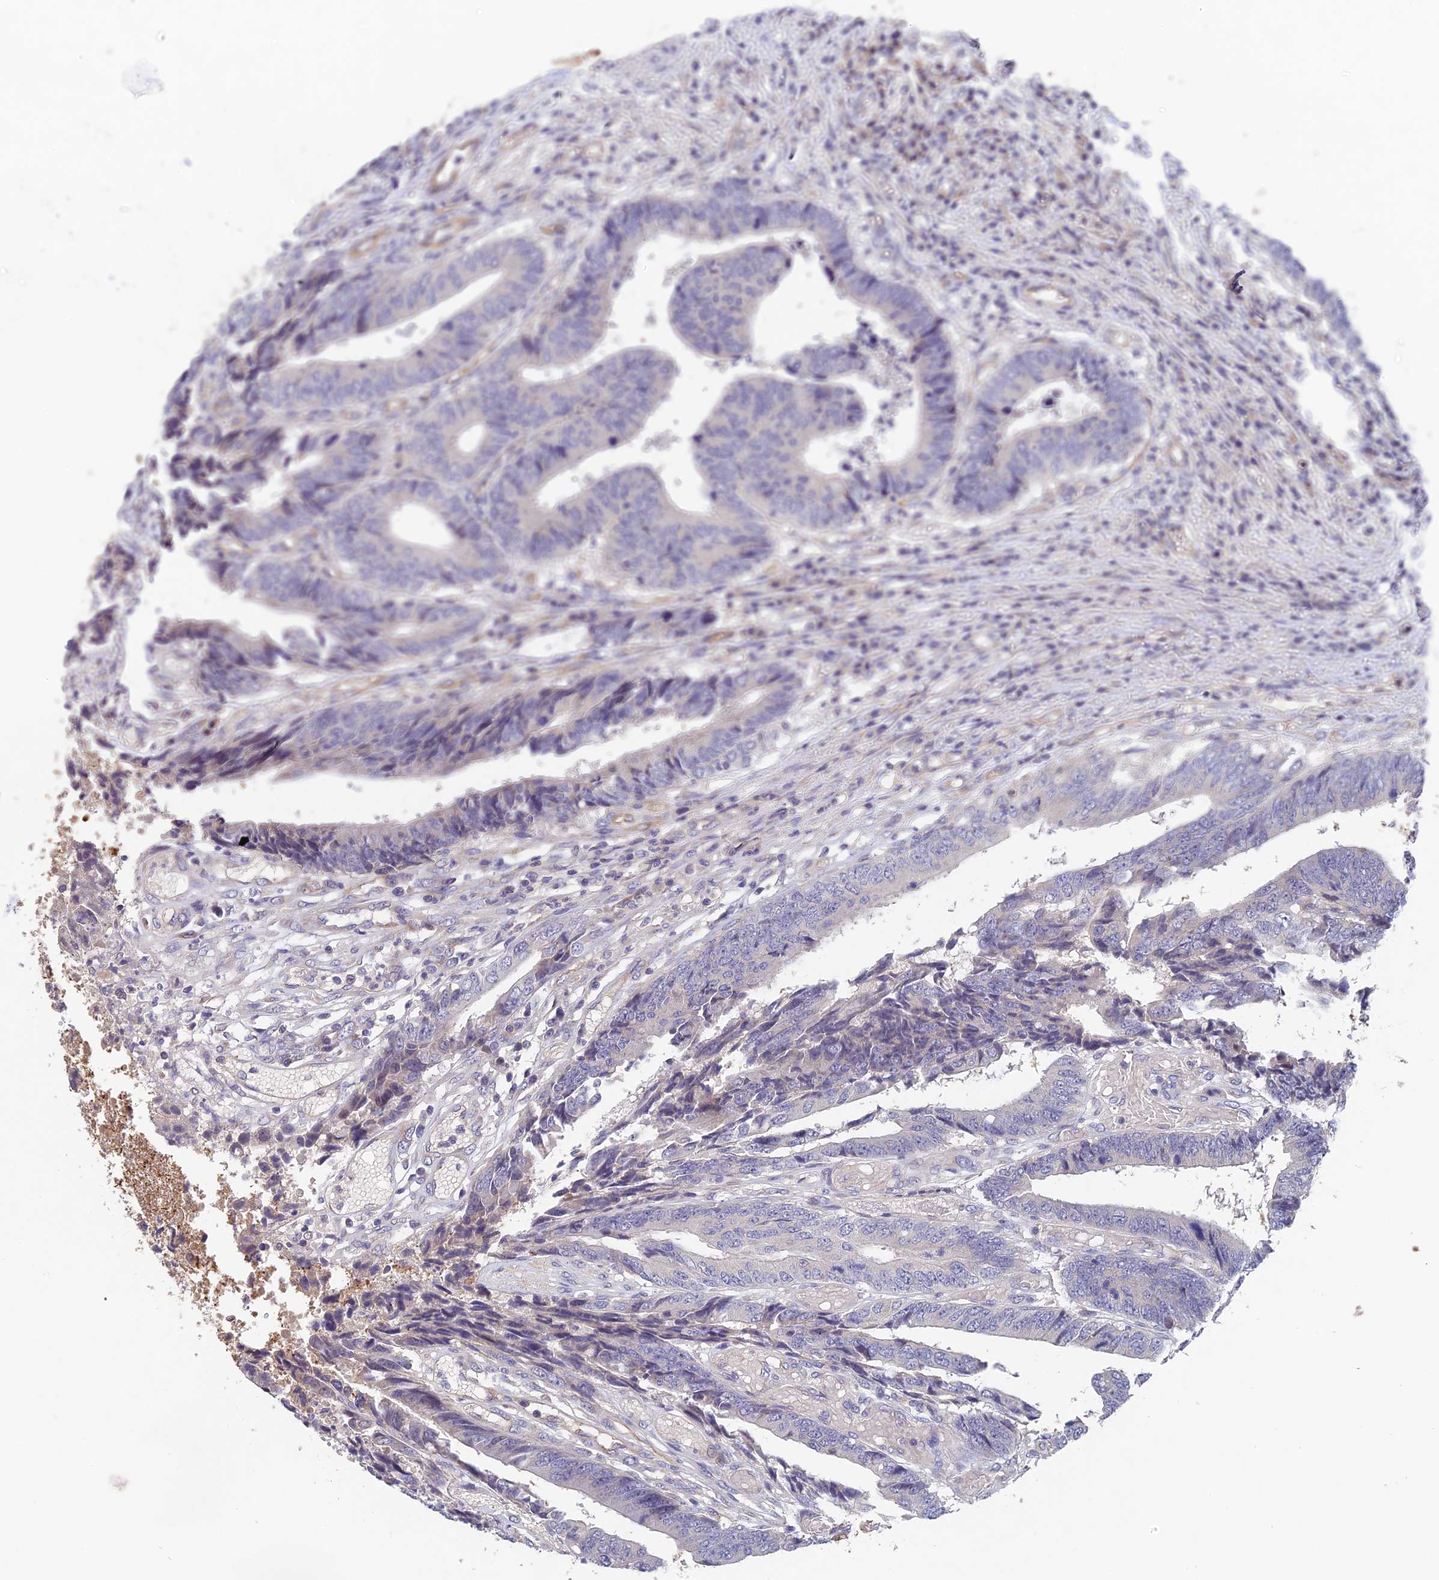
{"staining": {"intensity": "negative", "quantity": "none", "location": "none"}, "tissue": "colorectal cancer", "cell_type": "Tumor cells", "image_type": "cancer", "snomed": [{"axis": "morphology", "description": "Adenocarcinoma, NOS"}, {"axis": "topography", "description": "Rectum"}], "caption": "Immunohistochemistry (IHC) micrograph of human colorectal cancer (adenocarcinoma) stained for a protein (brown), which reveals no staining in tumor cells. Brightfield microscopy of immunohistochemistry stained with DAB (brown) and hematoxylin (blue), captured at high magnification.", "gene": "ADAMTS13", "patient": {"sex": "male", "age": 84}}